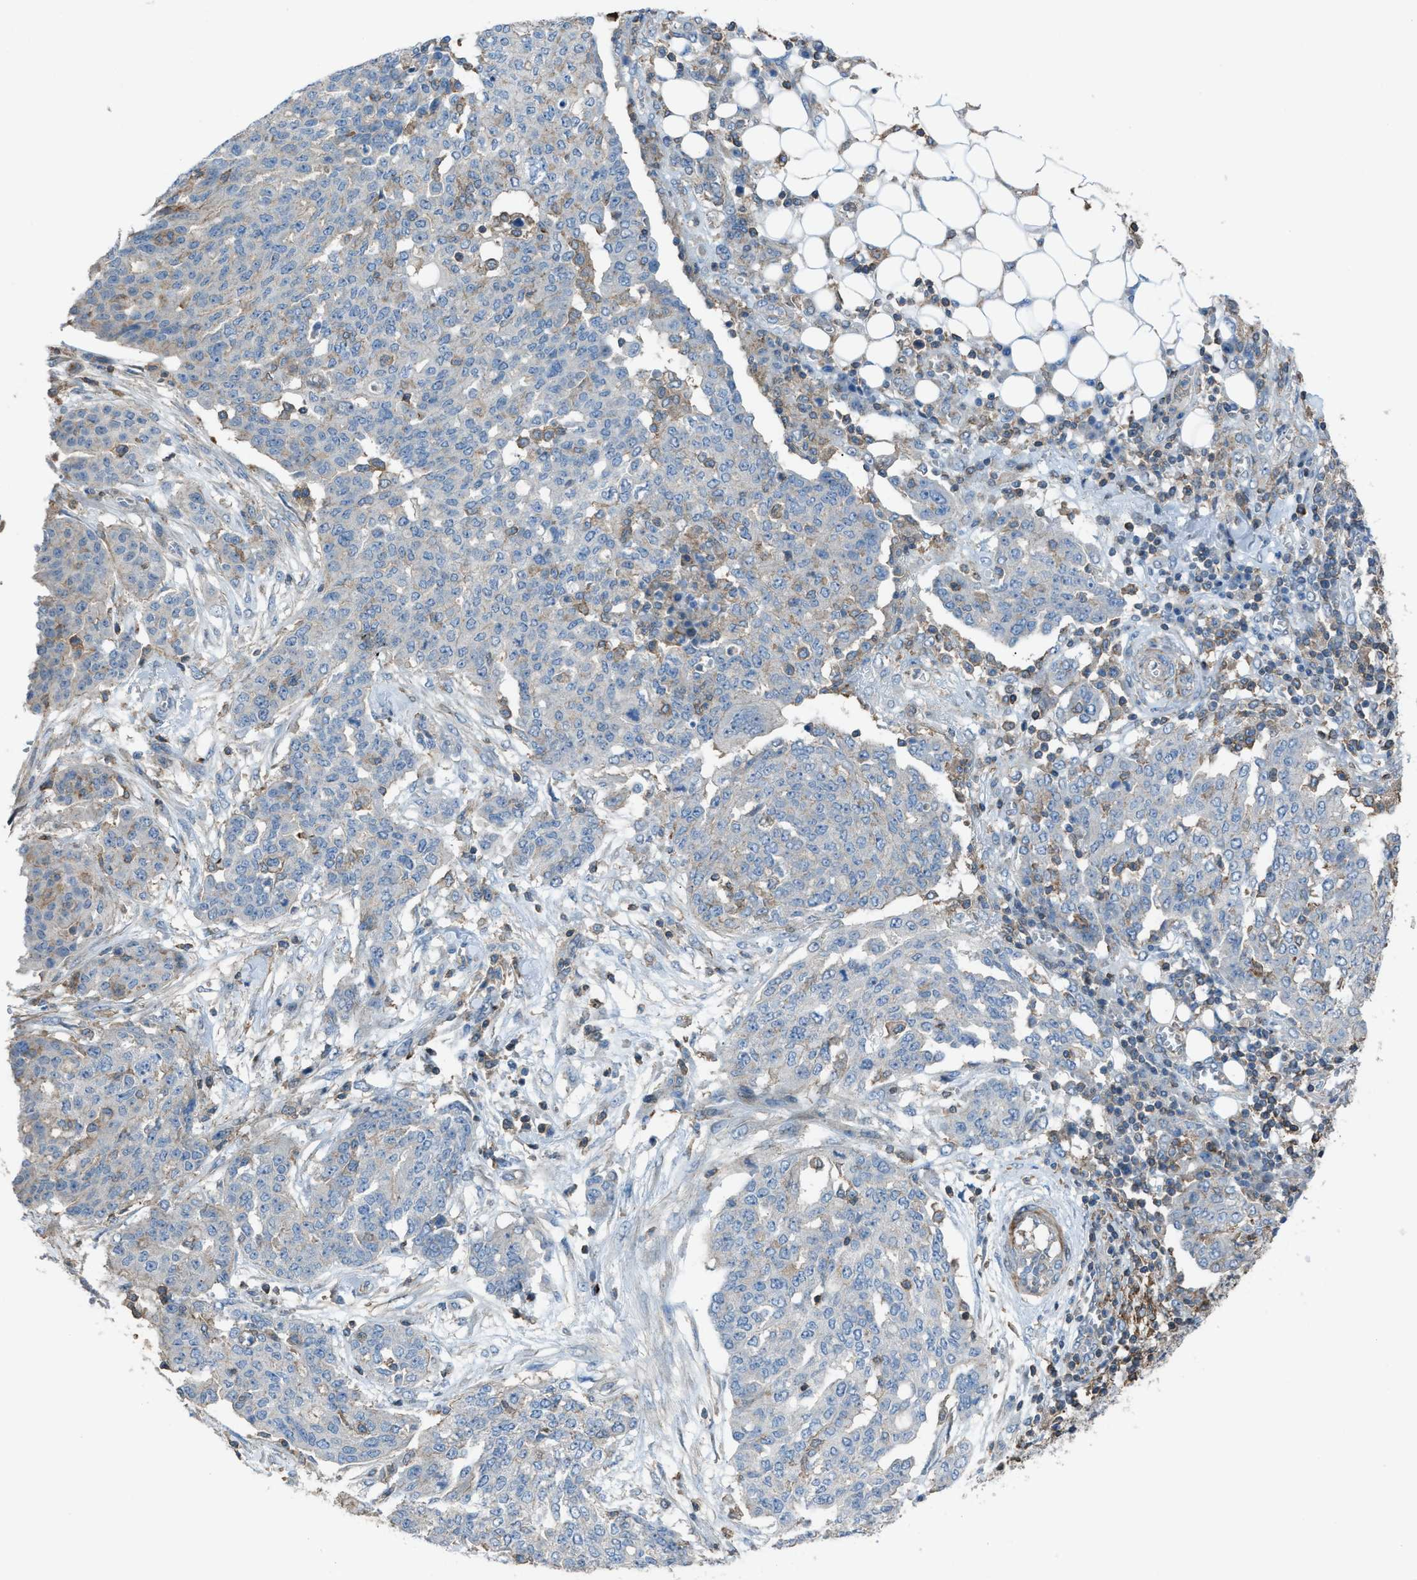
{"staining": {"intensity": "negative", "quantity": "none", "location": "none"}, "tissue": "ovarian cancer", "cell_type": "Tumor cells", "image_type": "cancer", "snomed": [{"axis": "morphology", "description": "Cystadenocarcinoma, serous, NOS"}, {"axis": "topography", "description": "Soft tissue"}, {"axis": "topography", "description": "Ovary"}], "caption": "DAB immunohistochemical staining of ovarian cancer reveals no significant staining in tumor cells.", "gene": "NCK2", "patient": {"sex": "female", "age": 57}}